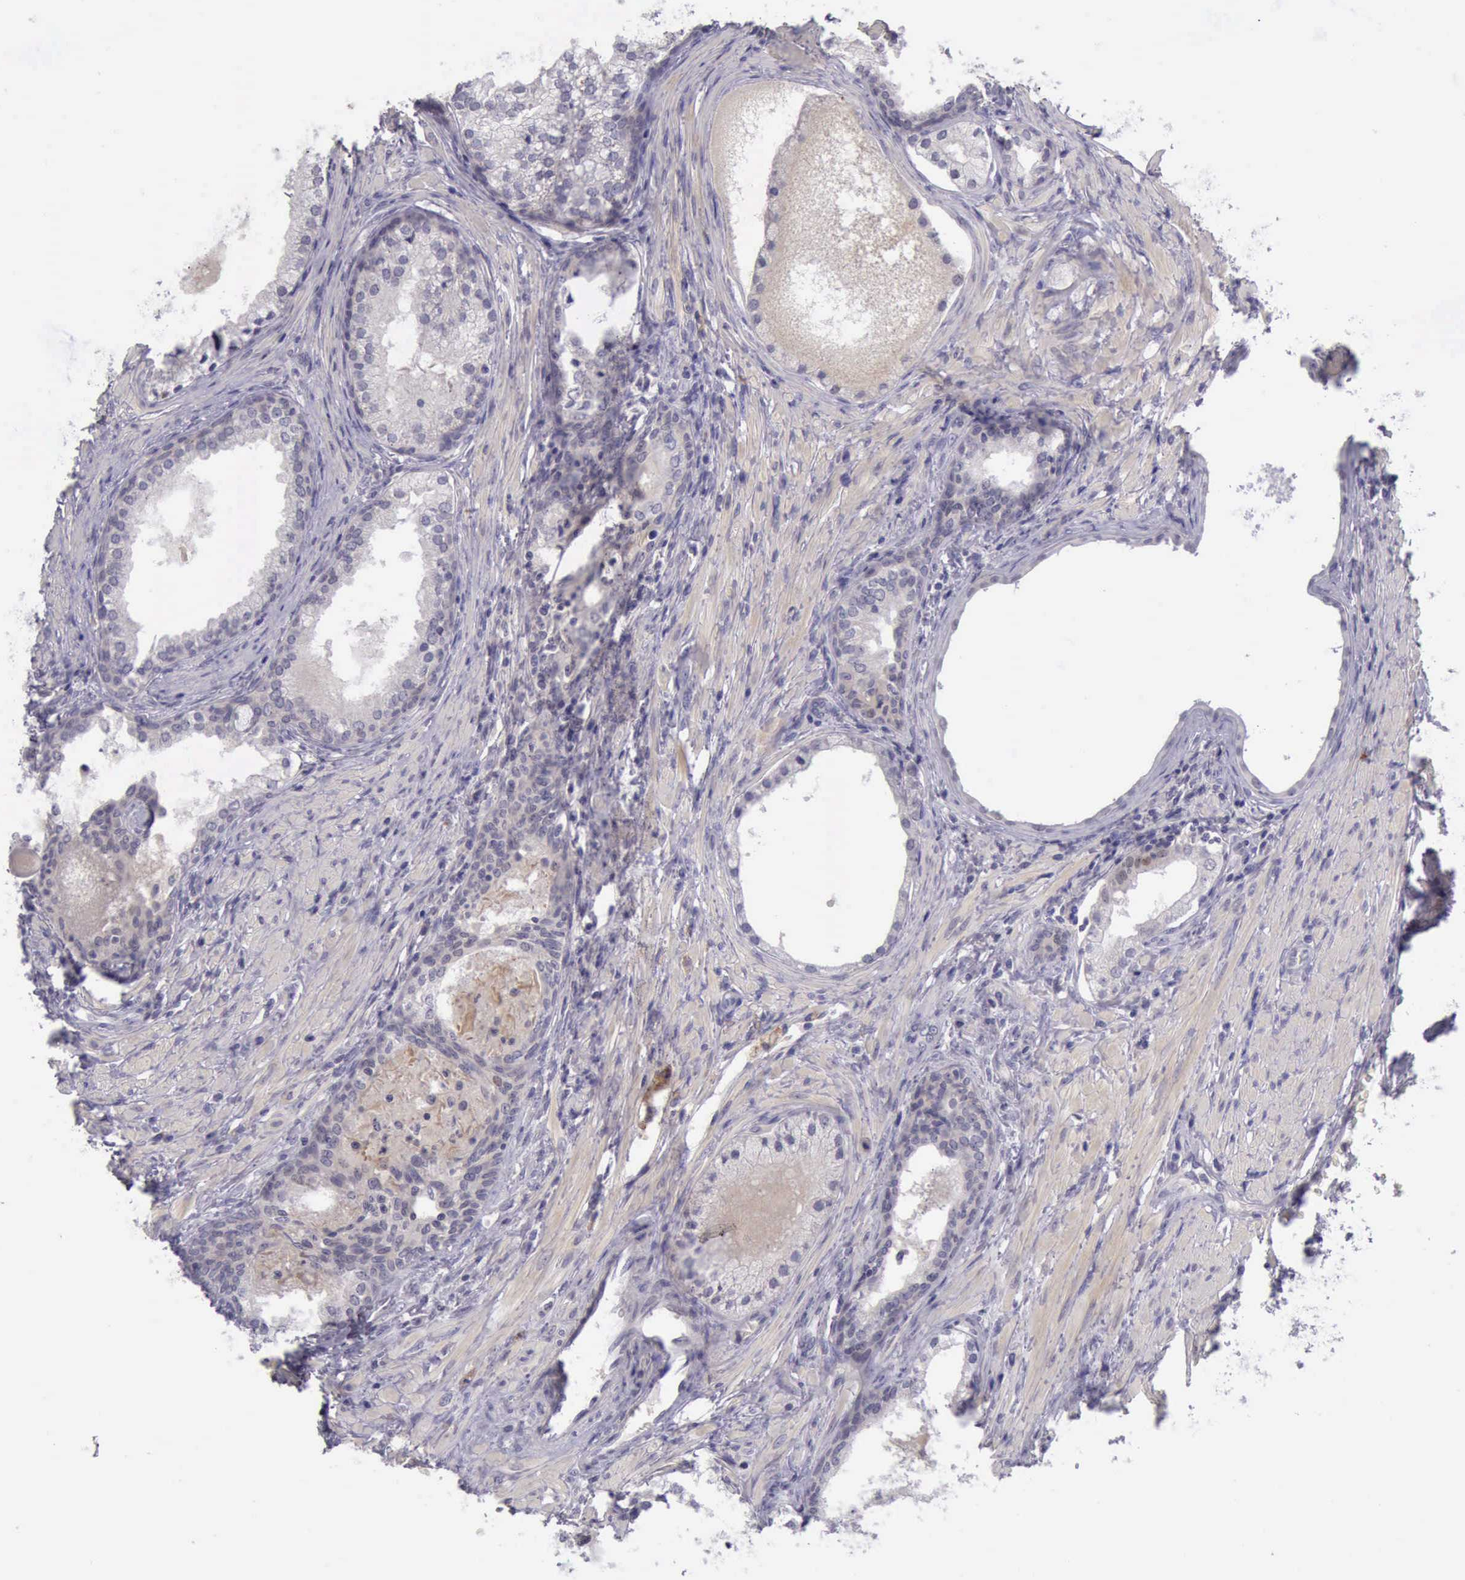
{"staining": {"intensity": "negative", "quantity": "none", "location": "none"}, "tissue": "prostate cancer", "cell_type": "Tumor cells", "image_type": "cancer", "snomed": [{"axis": "morphology", "description": "Adenocarcinoma, Medium grade"}, {"axis": "topography", "description": "Prostate"}], "caption": "High magnification brightfield microscopy of prostate medium-grade adenocarcinoma stained with DAB (3,3'-diaminobenzidine) (brown) and counterstained with hematoxylin (blue): tumor cells show no significant positivity.", "gene": "ARNT2", "patient": {"sex": "male", "age": 70}}